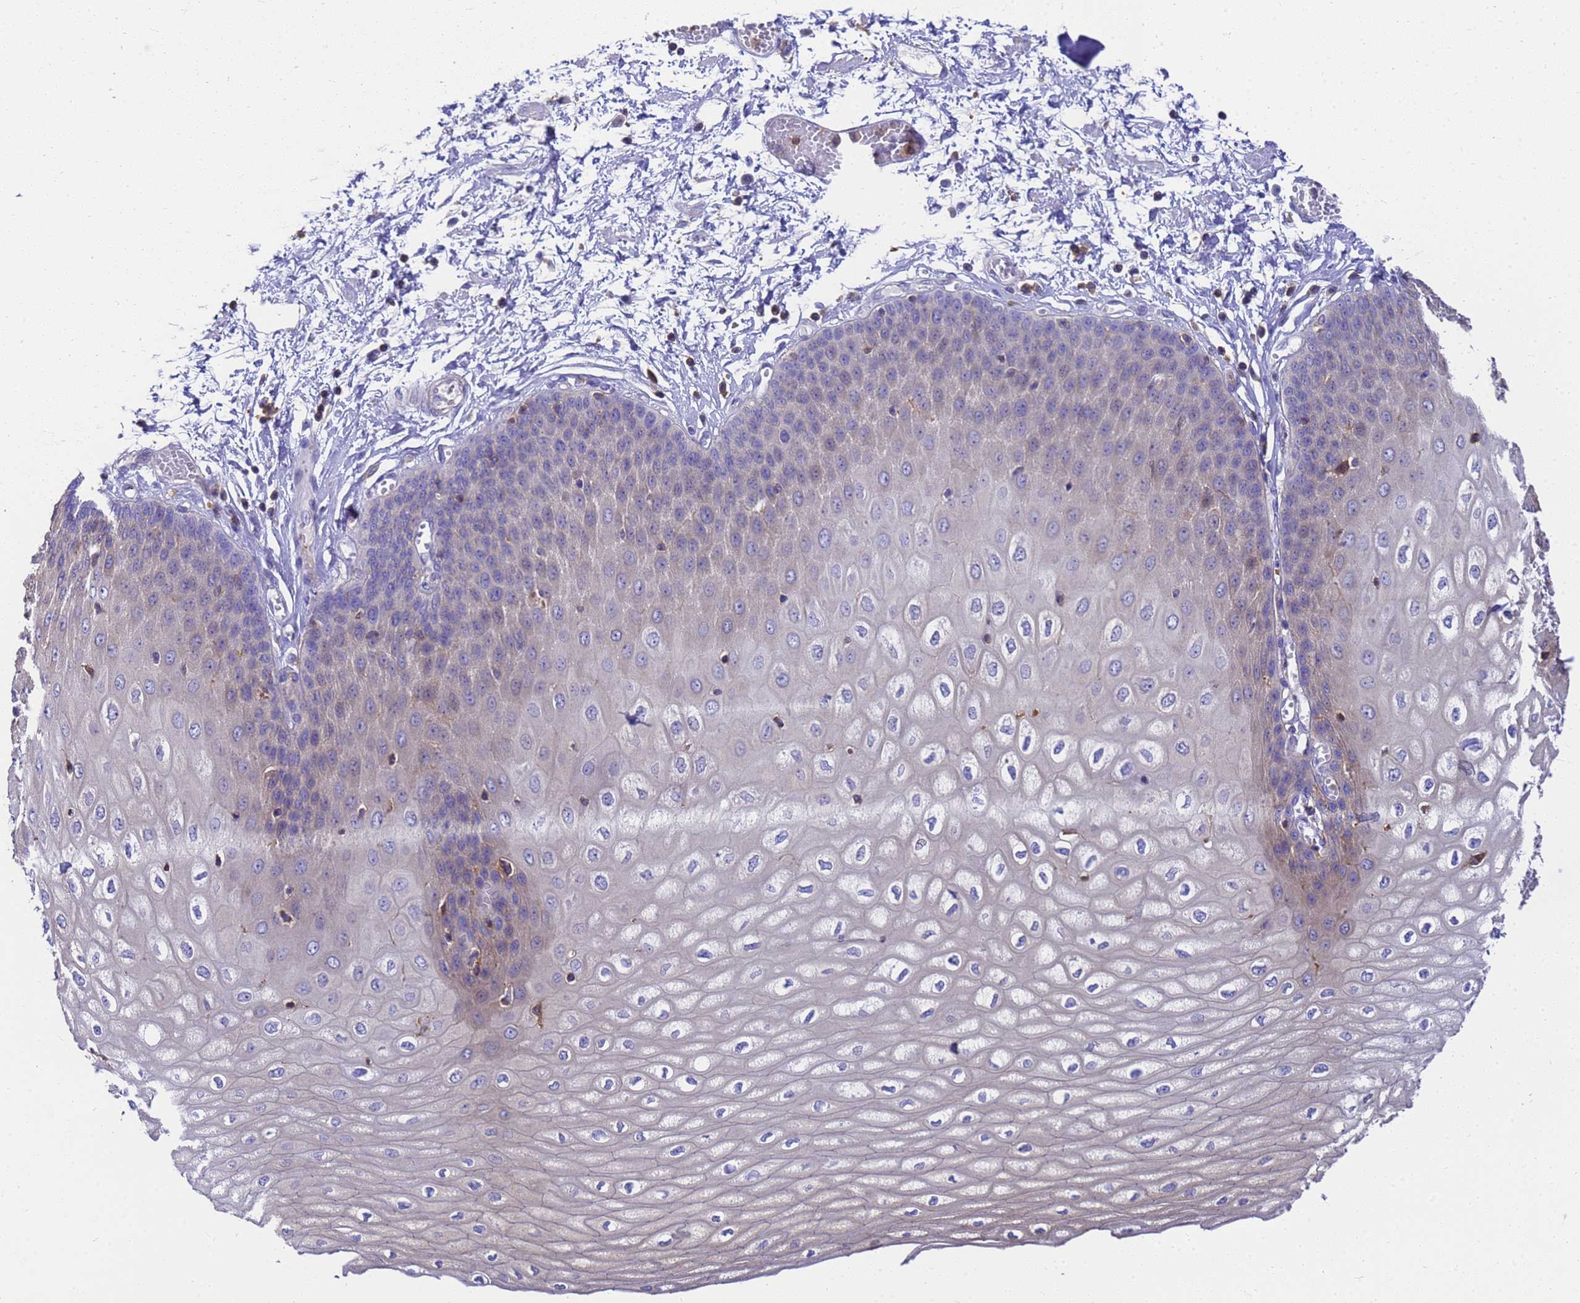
{"staining": {"intensity": "weak", "quantity": "<25%", "location": "cytoplasmic/membranous"}, "tissue": "esophagus", "cell_type": "Squamous epithelial cells", "image_type": "normal", "snomed": [{"axis": "morphology", "description": "Normal tissue, NOS"}, {"axis": "topography", "description": "Esophagus"}], "caption": "An image of esophagus stained for a protein demonstrates no brown staining in squamous epithelial cells. (Brightfield microscopy of DAB immunohistochemistry (IHC) at high magnification).", "gene": "ZNF235", "patient": {"sex": "male", "age": 60}}